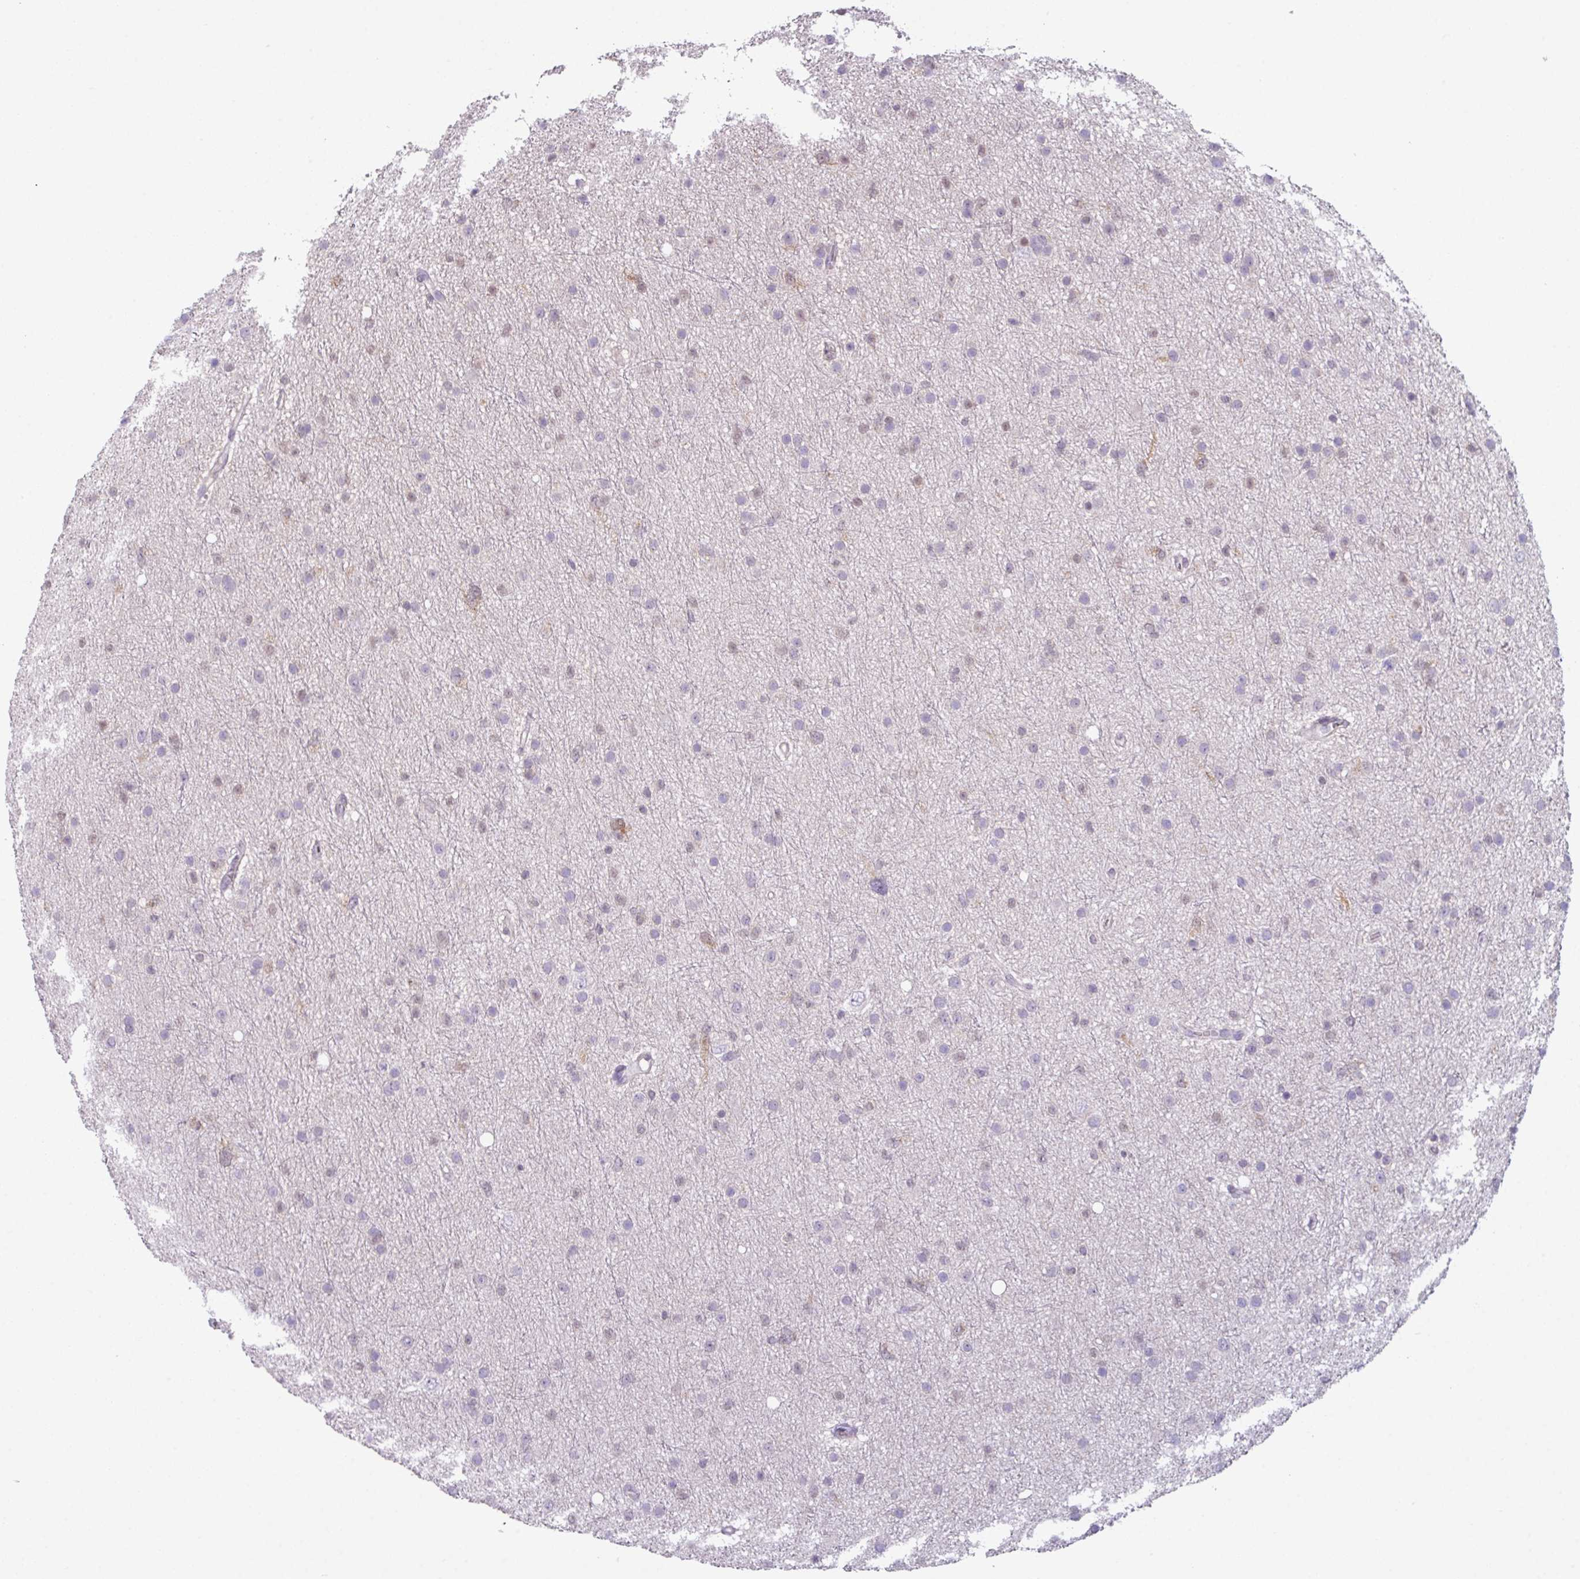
{"staining": {"intensity": "moderate", "quantity": "<25%", "location": "nuclear"}, "tissue": "glioma", "cell_type": "Tumor cells", "image_type": "cancer", "snomed": [{"axis": "morphology", "description": "Glioma, malignant, Low grade"}, {"axis": "topography", "description": "Cerebral cortex"}], "caption": "Immunohistochemical staining of human malignant glioma (low-grade) displays low levels of moderate nuclear staining in approximately <25% of tumor cells. (Brightfield microscopy of DAB IHC at high magnification).", "gene": "TTLL12", "patient": {"sex": "female", "age": 39}}